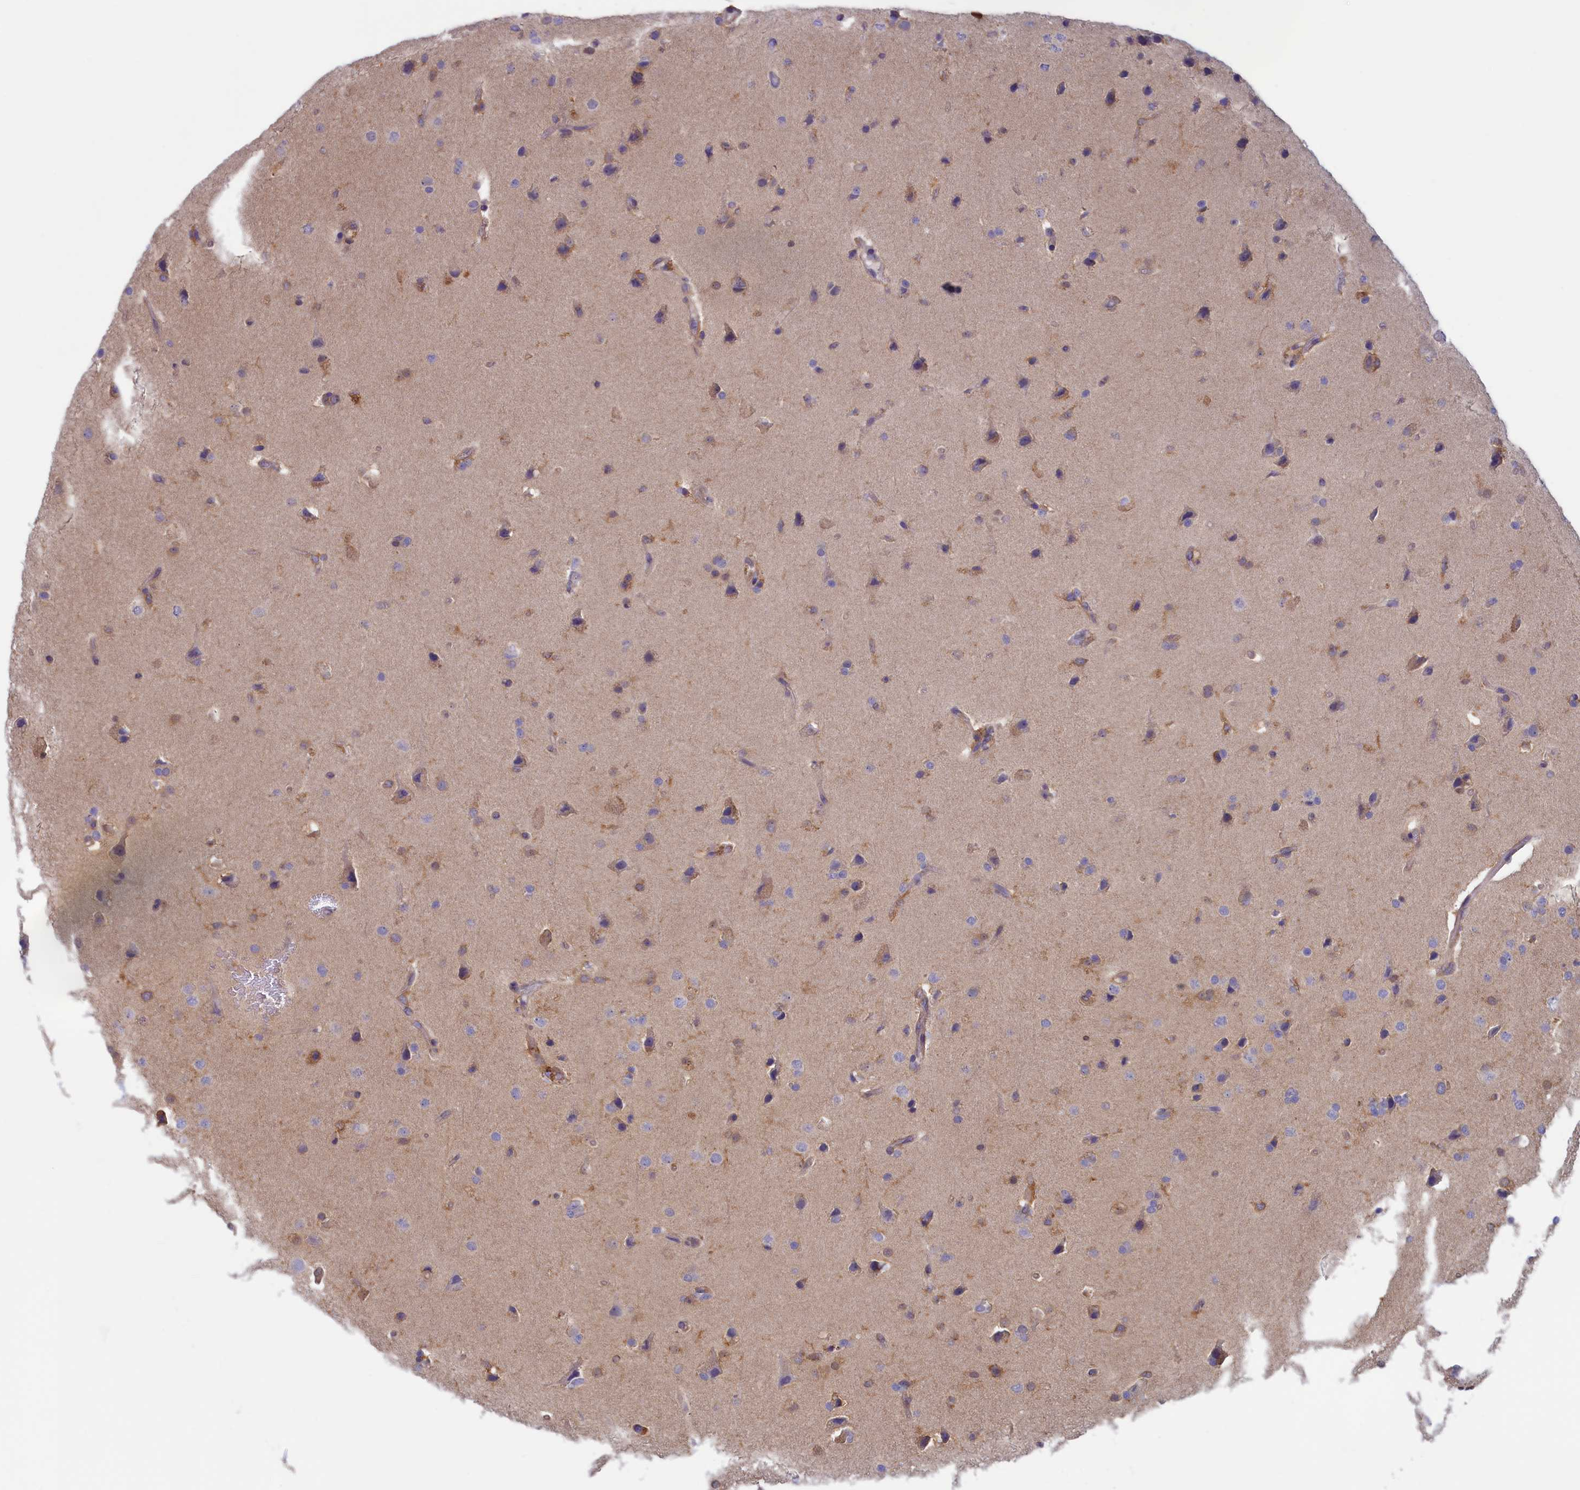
{"staining": {"intensity": "weak", "quantity": "25%-75%", "location": "cytoplasmic/membranous"}, "tissue": "glioma", "cell_type": "Tumor cells", "image_type": "cancer", "snomed": [{"axis": "morphology", "description": "Glioma, malignant, High grade"}, {"axis": "topography", "description": "Brain"}], "caption": "Malignant high-grade glioma tissue exhibits weak cytoplasmic/membranous positivity in approximately 25%-75% of tumor cells, visualized by immunohistochemistry. (DAB (3,3'-diaminobenzidine) IHC, brown staining for protein, blue staining for nuclei).", "gene": "SYNDIG1L", "patient": {"sex": "male", "age": 72}}